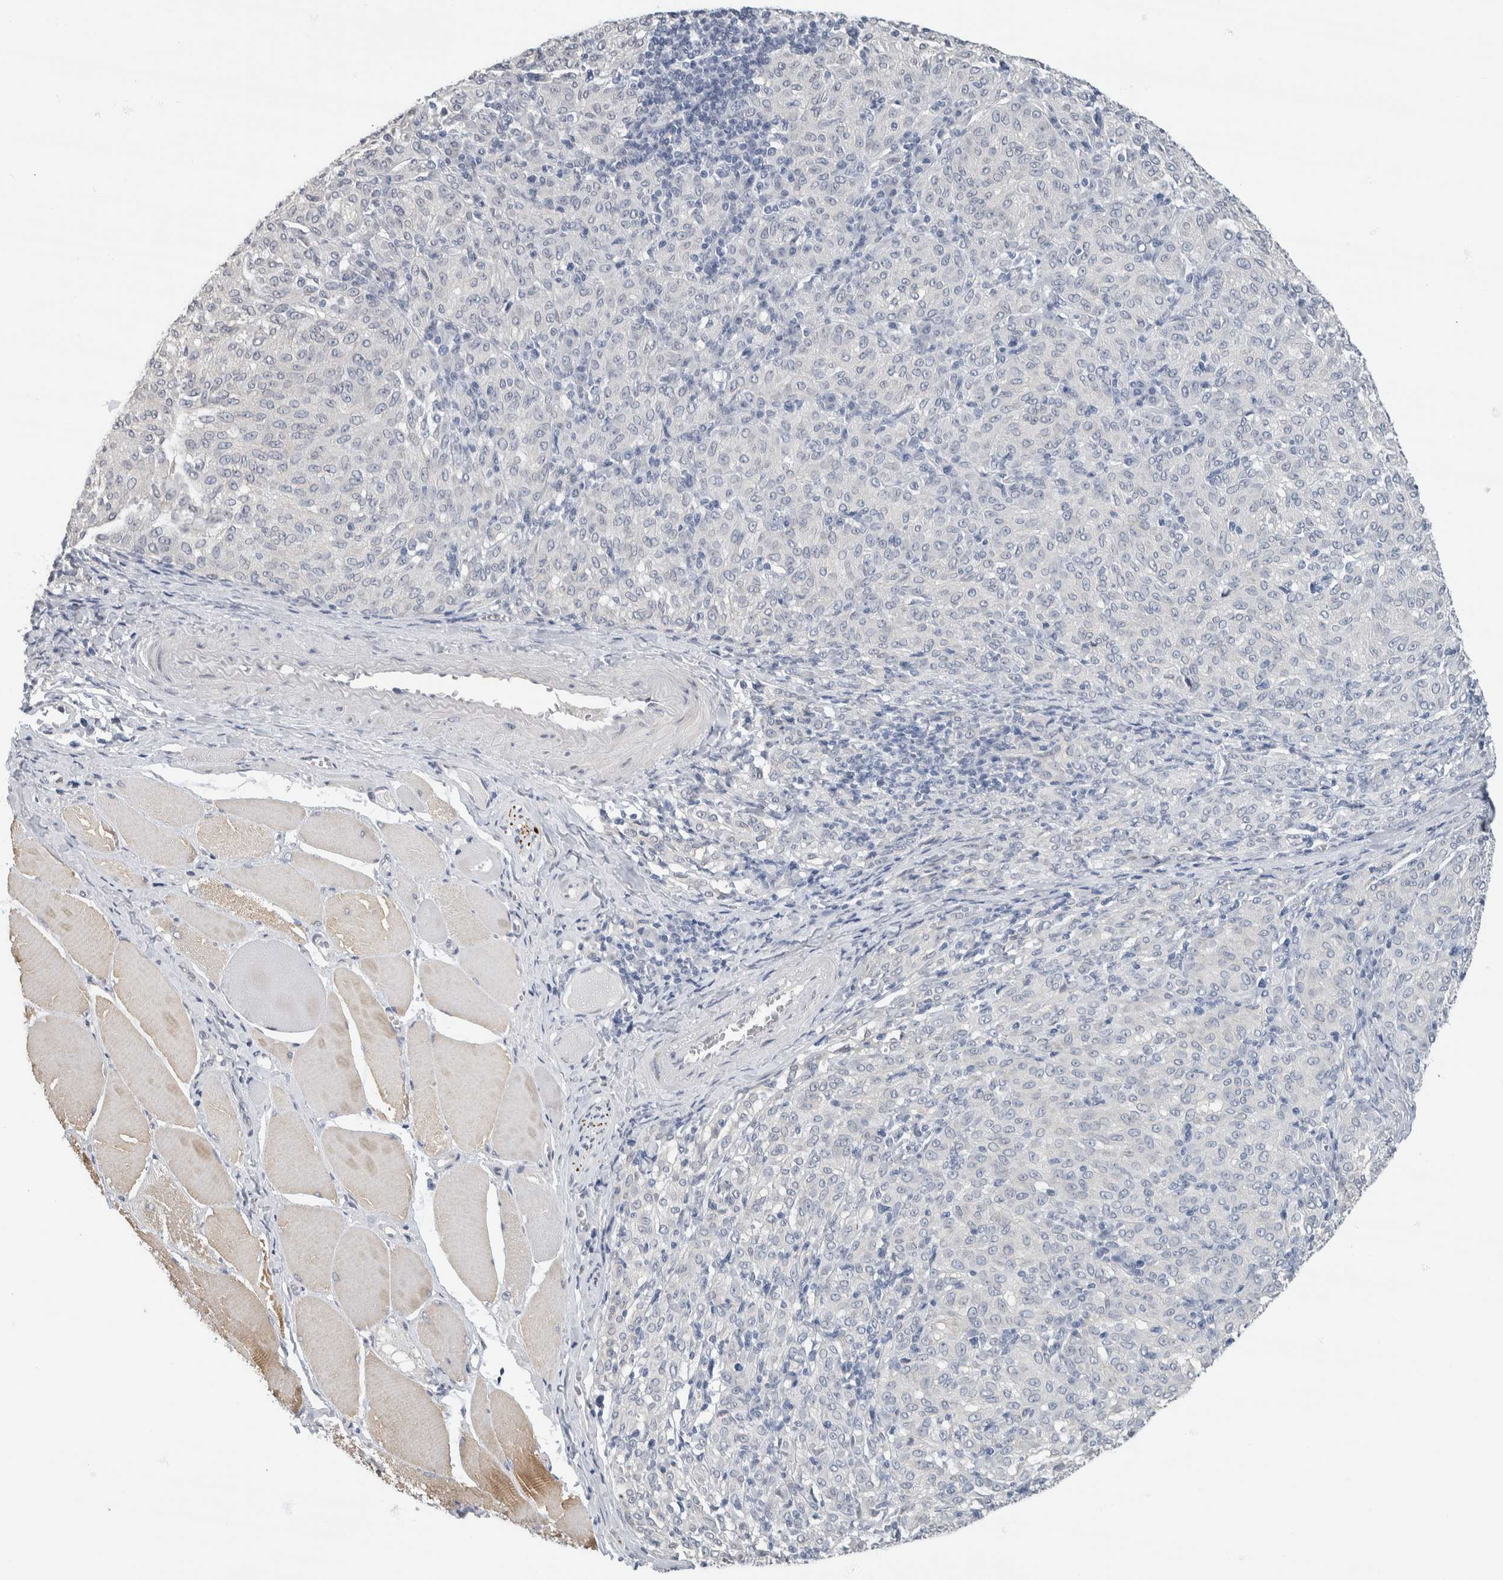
{"staining": {"intensity": "negative", "quantity": "none", "location": "none"}, "tissue": "melanoma", "cell_type": "Tumor cells", "image_type": "cancer", "snomed": [{"axis": "morphology", "description": "Malignant melanoma, NOS"}, {"axis": "topography", "description": "Skin"}], "caption": "Immunohistochemistry (IHC) photomicrograph of neoplastic tissue: human melanoma stained with DAB displays no significant protein expression in tumor cells.", "gene": "NEFM", "patient": {"sex": "female", "age": 72}}